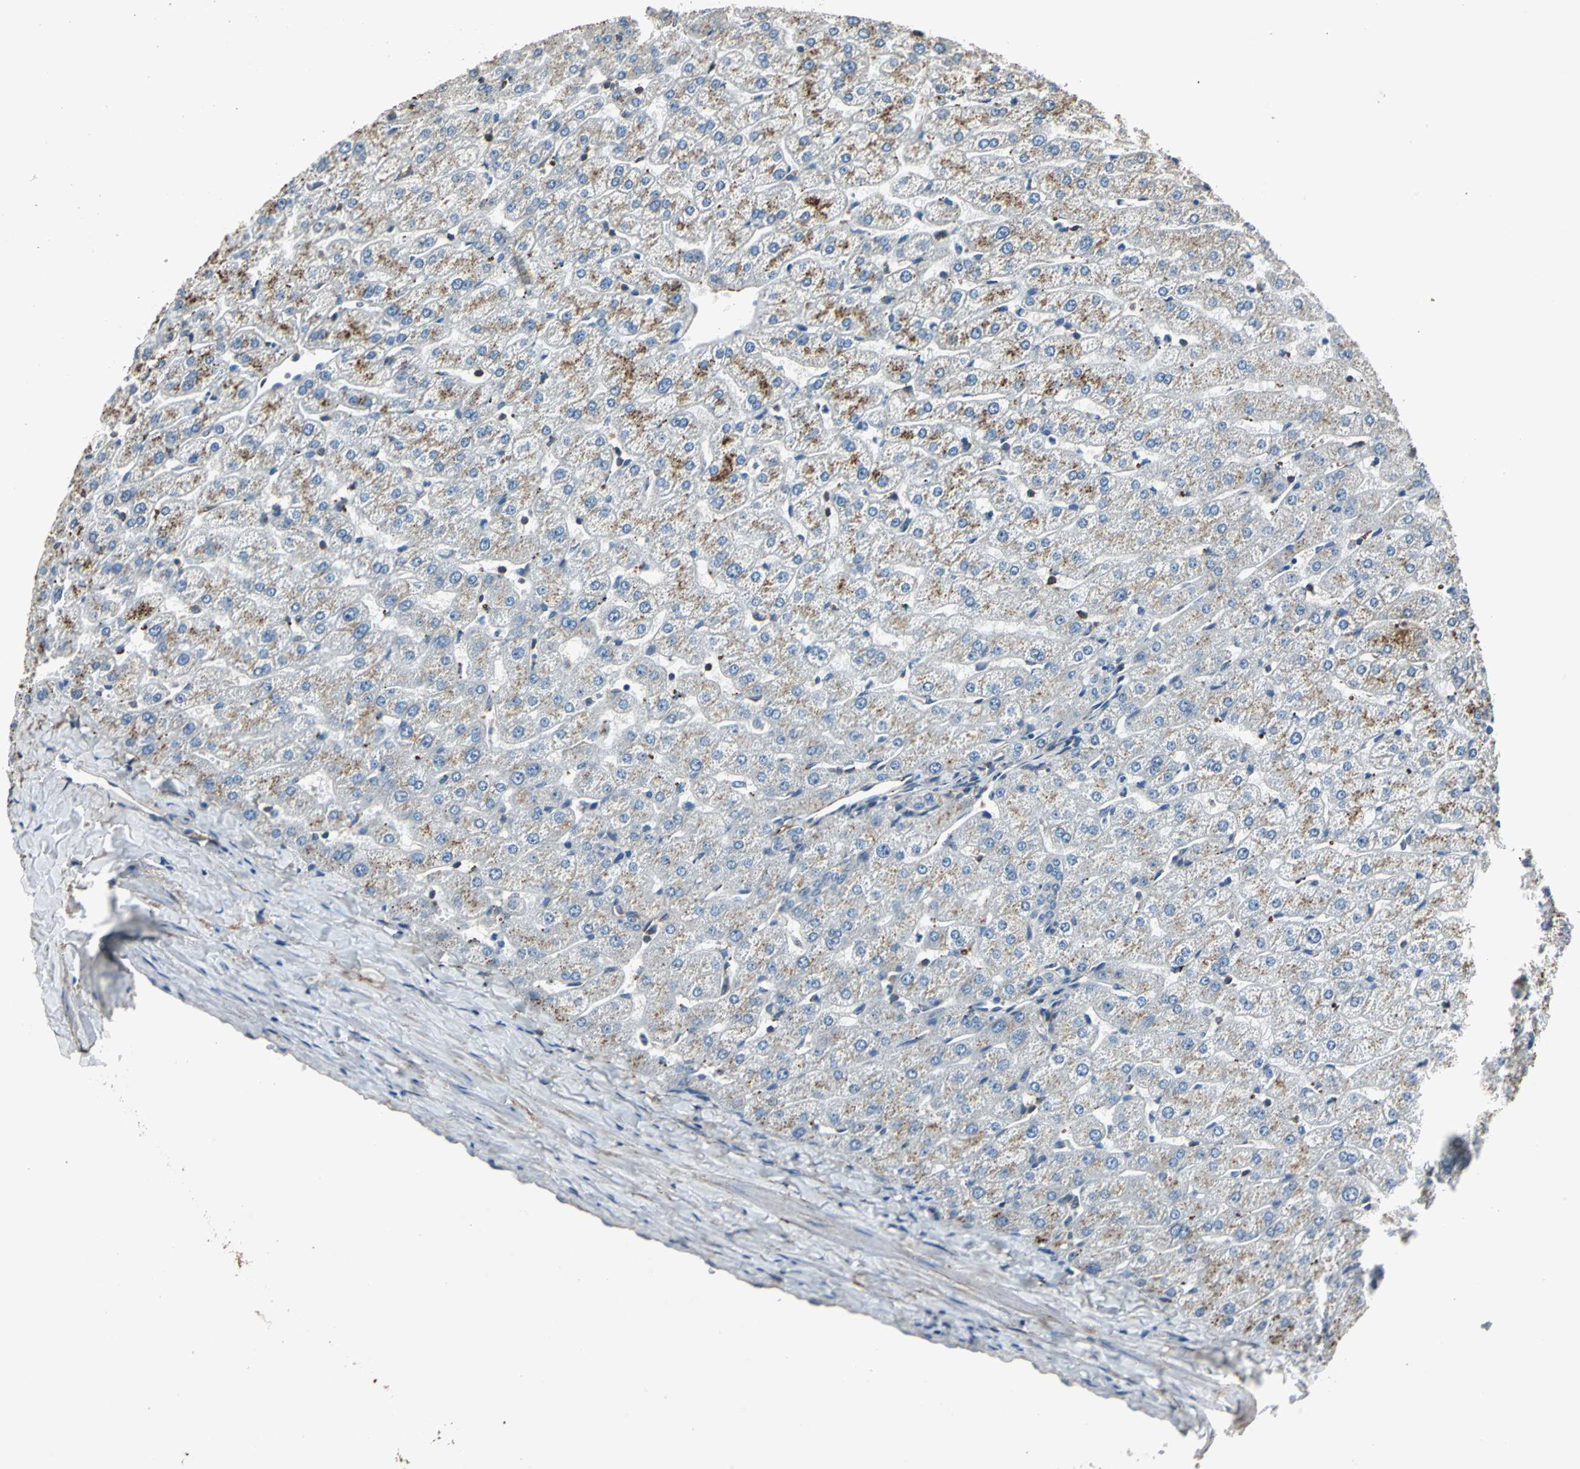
{"staining": {"intensity": "weak", "quantity": "25%-75%", "location": "cytoplasmic/membranous"}, "tissue": "liver", "cell_type": "Cholangiocytes", "image_type": "normal", "snomed": [{"axis": "morphology", "description": "Normal tissue, NOS"}, {"axis": "morphology", "description": "Fibrosis, NOS"}, {"axis": "topography", "description": "Liver"}], "caption": "Immunohistochemical staining of benign human liver displays 25%-75% levels of weak cytoplasmic/membranous protein expression in about 25%-75% of cholangiocytes.", "gene": "DNAJB4", "patient": {"sex": "female", "age": 29}}